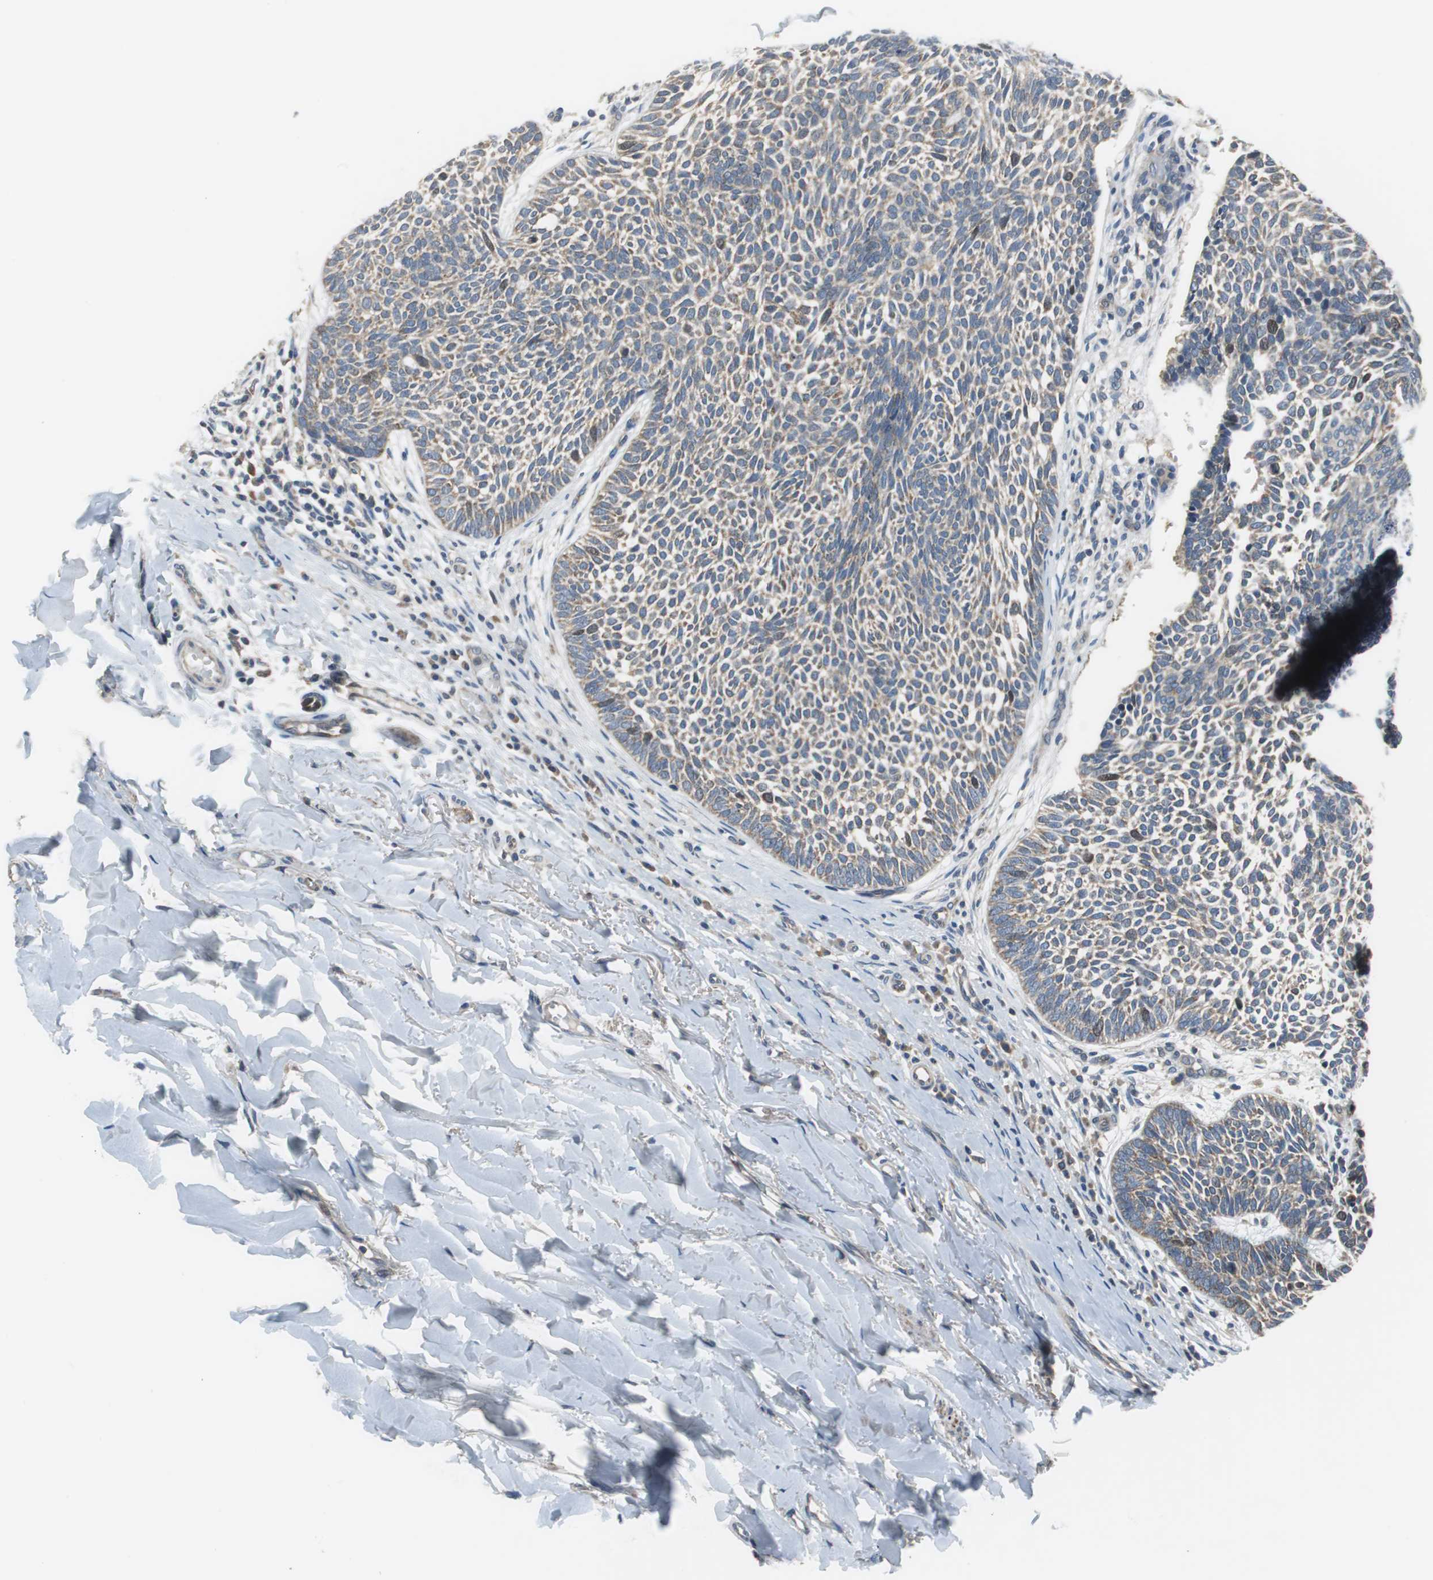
{"staining": {"intensity": "moderate", "quantity": "<25%", "location": "cytoplasmic/membranous,nuclear"}, "tissue": "skin cancer", "cell_type": "Tumor cells", "image_type": "cancer", "snomed": [{"axis": "morphology", "description": "Normal tissue, NOS"}, {"axis": "morphology", "description": "Basal cell carcinoma"}, {"axis": "topography", "description": "Skin"}], "caption": "Protein staining by immunohistochemistry (IHC) displays moderate cytoplasmic/membranous and nuclear staining in about <25% of tumor cells in skin cancer (basal cell carcinoma).", "gene": "PI4KB", "patient": {"sex": "male", "age": 87}}